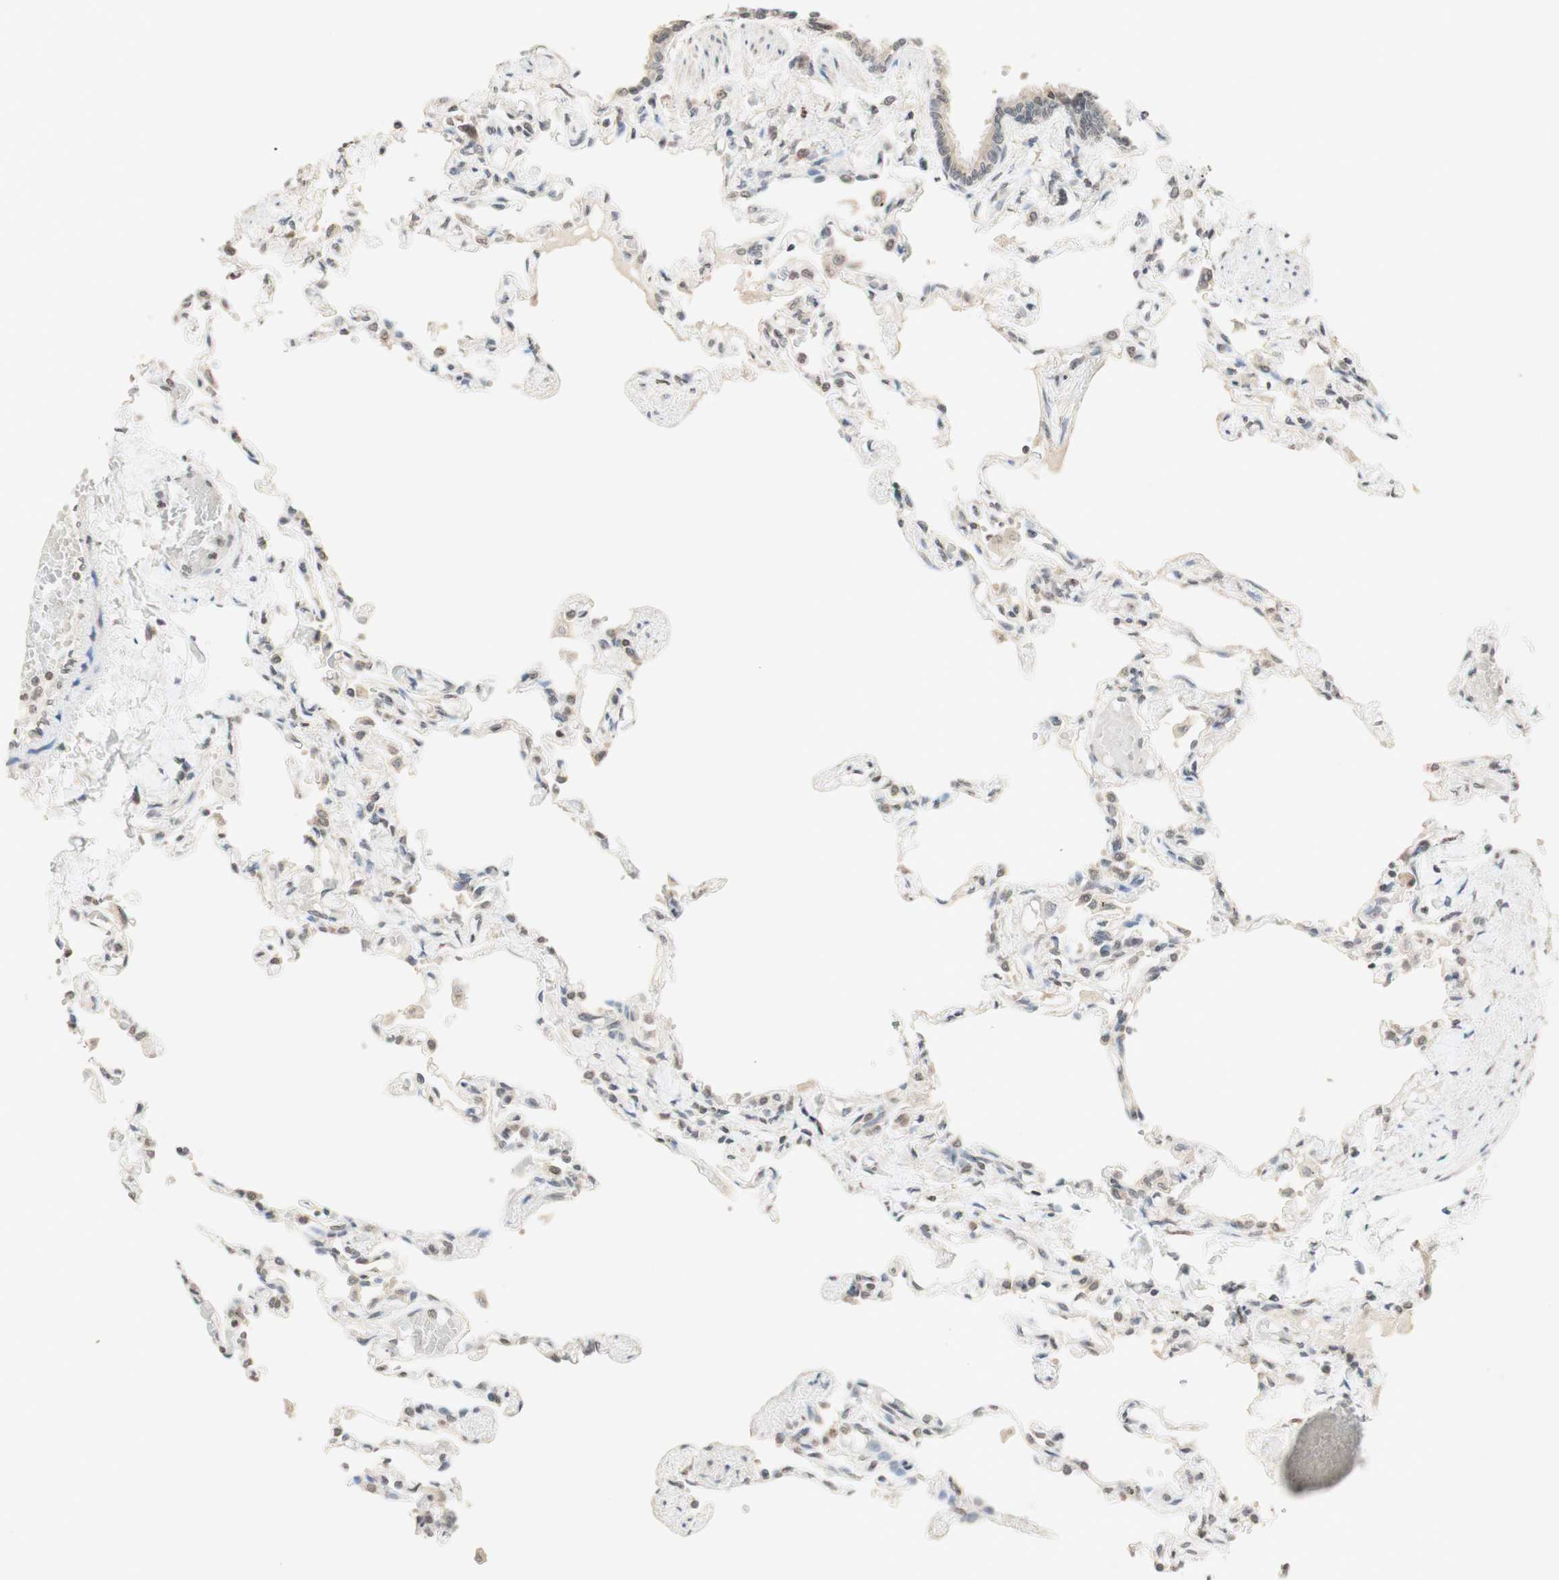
{"staining": {"intensity": "weak", "quantity": "<25%", "location": "cytoplasmic/membranous"}, "tissue": "lung", "cell_type": "Alveolar cells", "image_type": "normal", "snomed": [{"axis": "morphology", "description": "Normal tissue, NOS"}, {"axis": "topography", "description": "Lung"}], "caption": "An immunohistochemistry photomicrograph of unremarkable lung is shown. There is no staining in alveolar cells of lung.", "gene": "GLI1", "patient": {"sex": "male", "age": 21}}